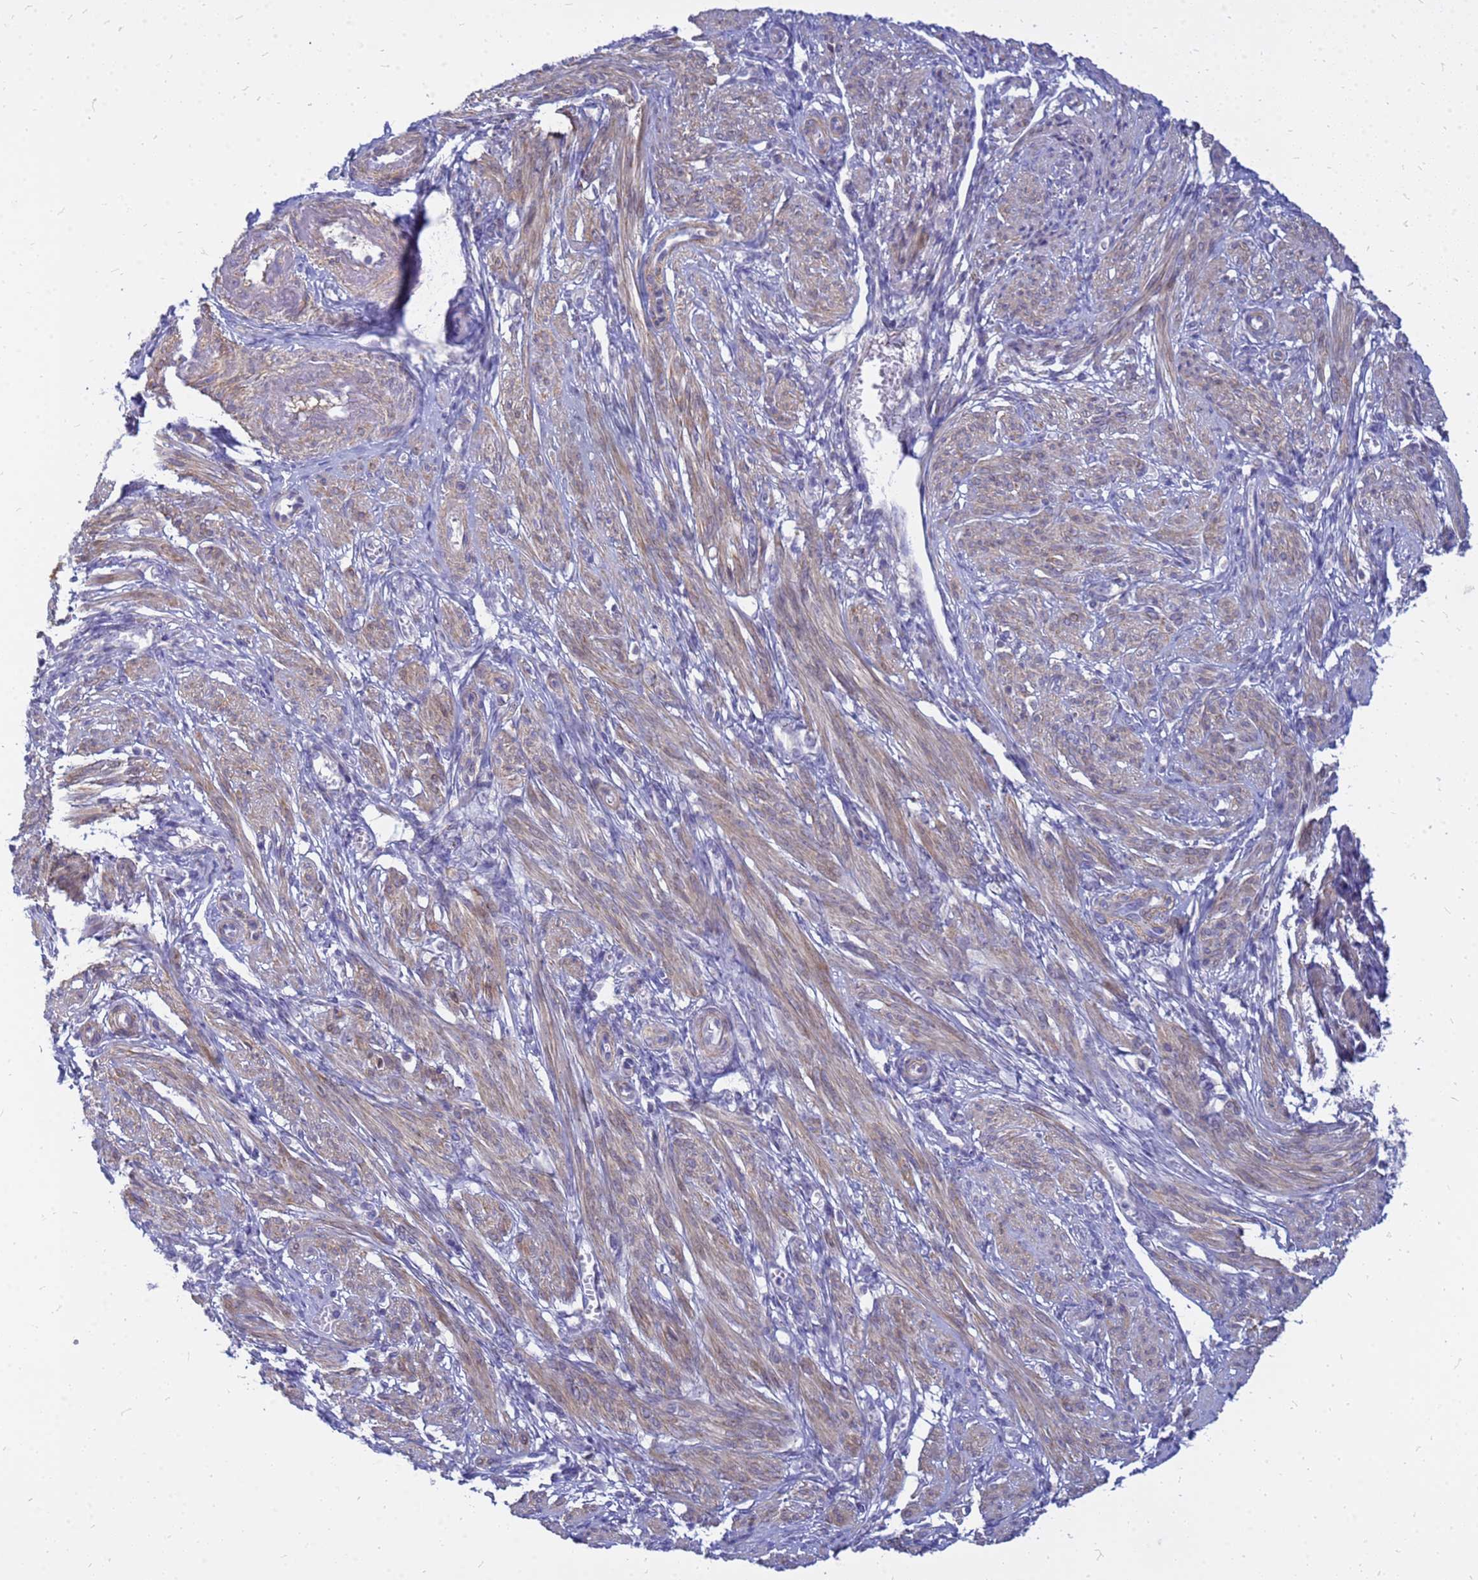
{"staining": {"intensity": "moderate", "quantity": "25%-75%", "location": "cytoplasmic/membranous"}, "tissue": "smooth muscle", "cell_type": "Smooth muscle cells", "image_type": "normal", "snomed": [{"axis": "morphology", "description": "Normal tissue, NOS"}, {"axis": "topography", "description": "Smooth muscle"}], "caption": "Immunohistochemistry (DAB (3,3'-diaminobenzidine)) staining of unremarkable human smooth muscle shows moderate cytoplasmic/membranous protein positivity in about 25%-75% of smooth muscle cells.", "gene": "SRGAP3", "patient": {"sex": "female", "age": 39}}